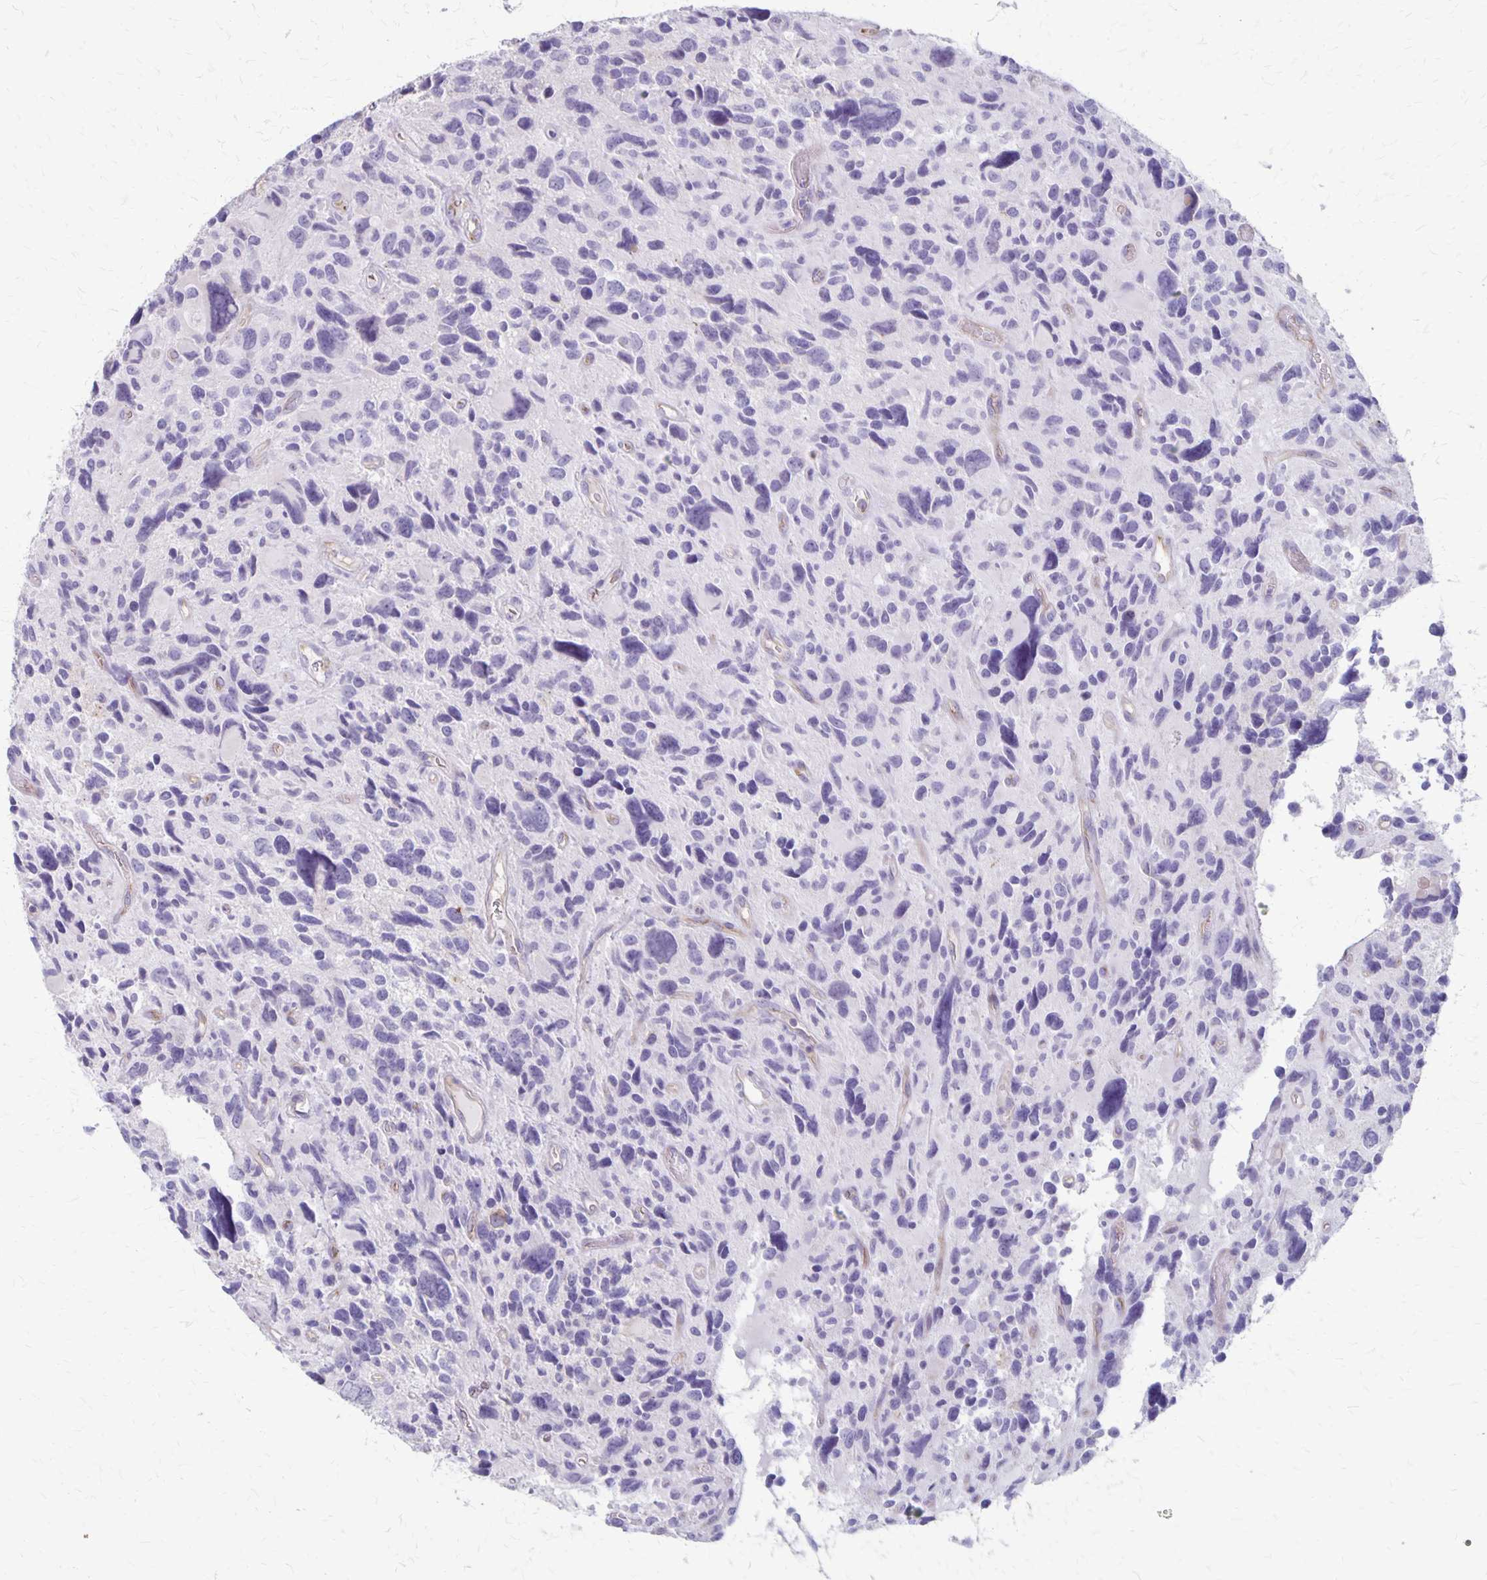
{"staining": {"intensity": "negative", "quantity": "none", "location": "none"}, "tissue": "glioma", "cell_type": "Tumor cells", "image_type": "cancer", "snomed": [{"axis": "morphology", "description": "Glioma, malignant, High grade"}, {"axis": "topography", "description": "Brain"}], "caption": "Glioma was stained to show a protein in brown. There is no significant positivity in tumor cells. (Brightfield microscopy of DAB IHC at high magnification).", "gene": "HOMER1", "patient": {"sex": "male", "age": 46}}